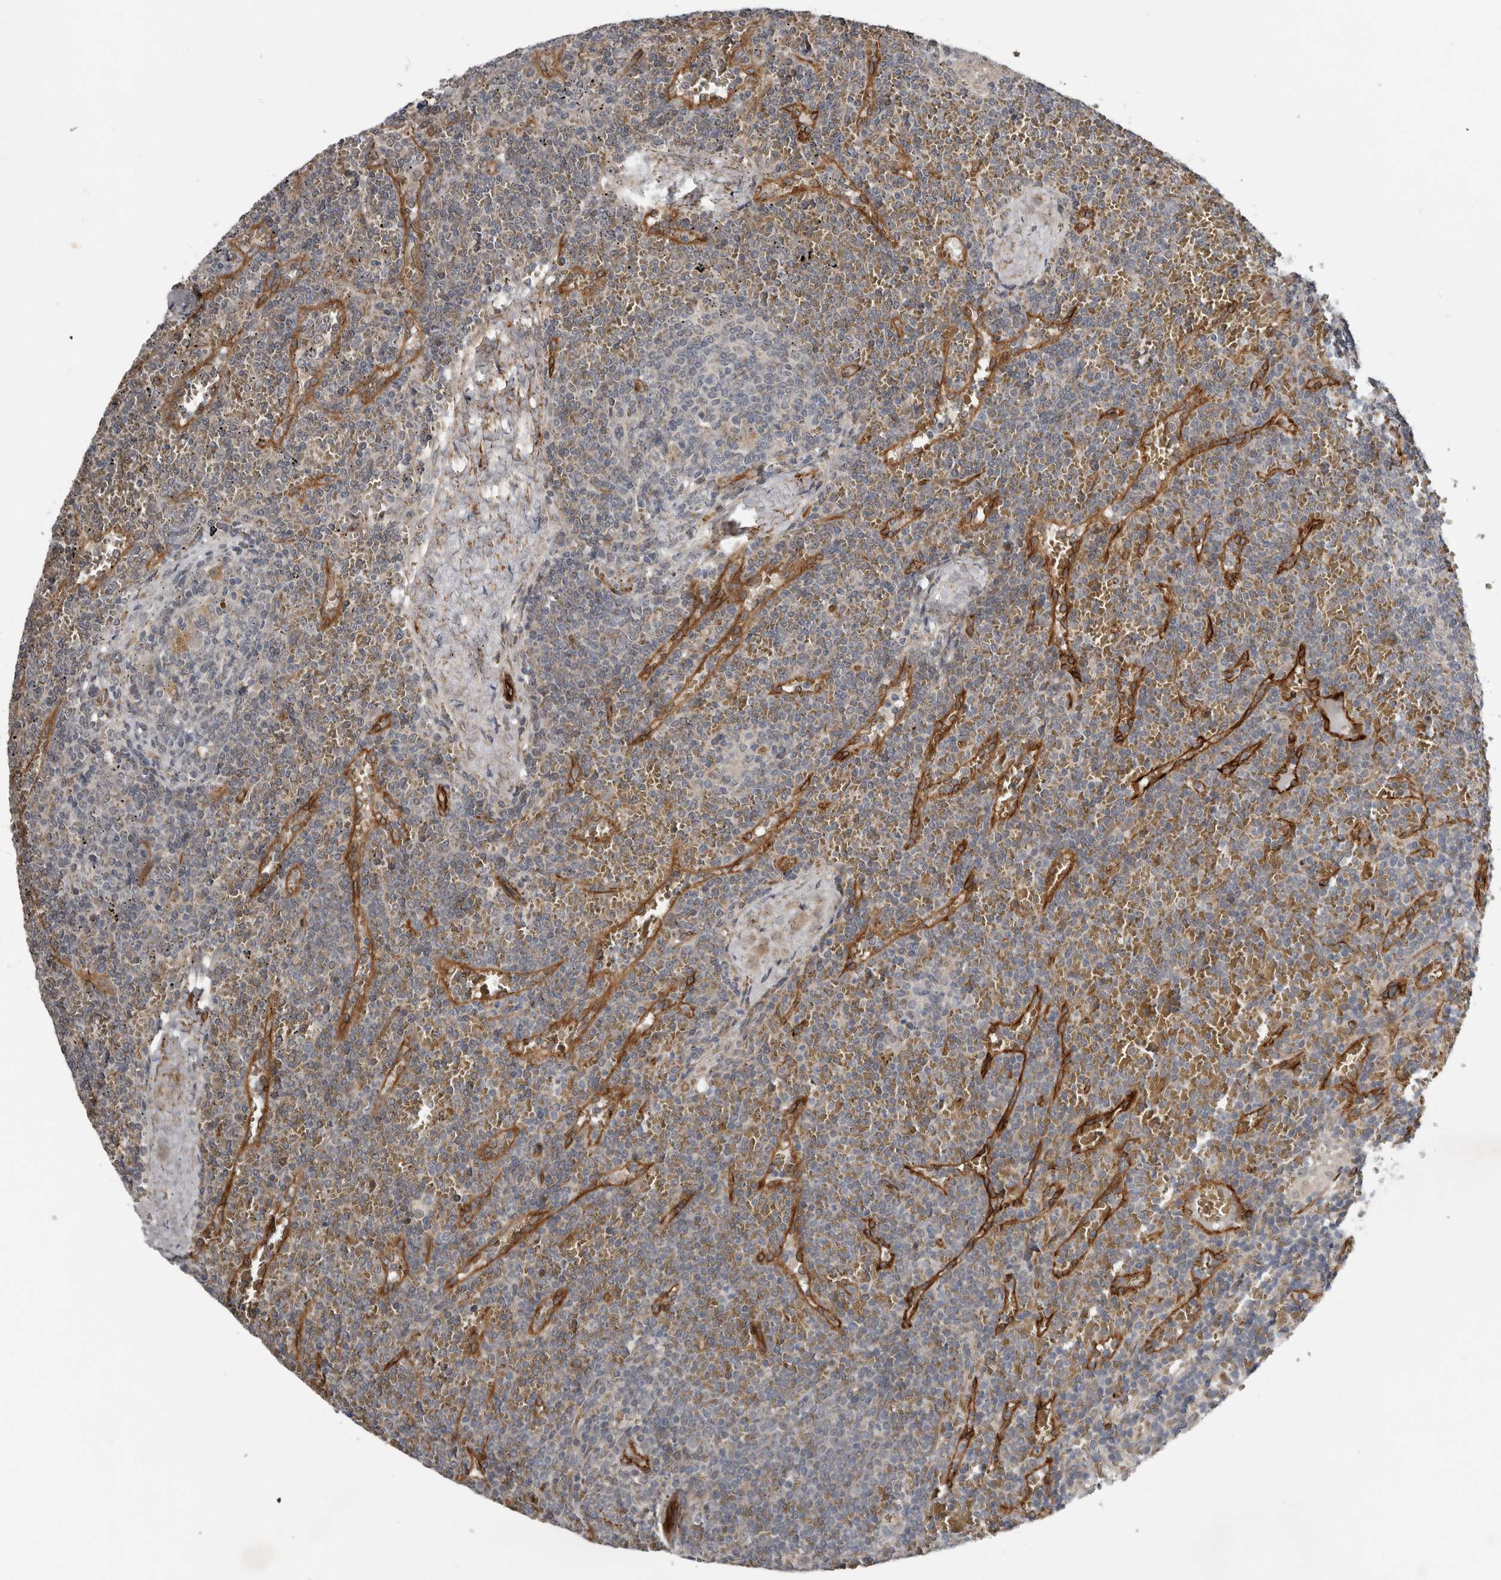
{"staining": {"intensity": "negative", "quantity": "none", "location": "none"}, "tissue": "lymphoma", "cell_type": "Tumor cells", "image_type": "cancer", "snomed": [{"axis": "morphology", "description": "Malignant lymphoma, non-Hodgkin's type, Low grade"}, {"axis": "topography", "description": "Spleen"}], "caption": "Lymphoma stained for a protein using immunohistochemistry (IHC) reveals no staining tumor cells.", "gene": "RANBP17", "patient": {"sex": "female", "age": 19}}